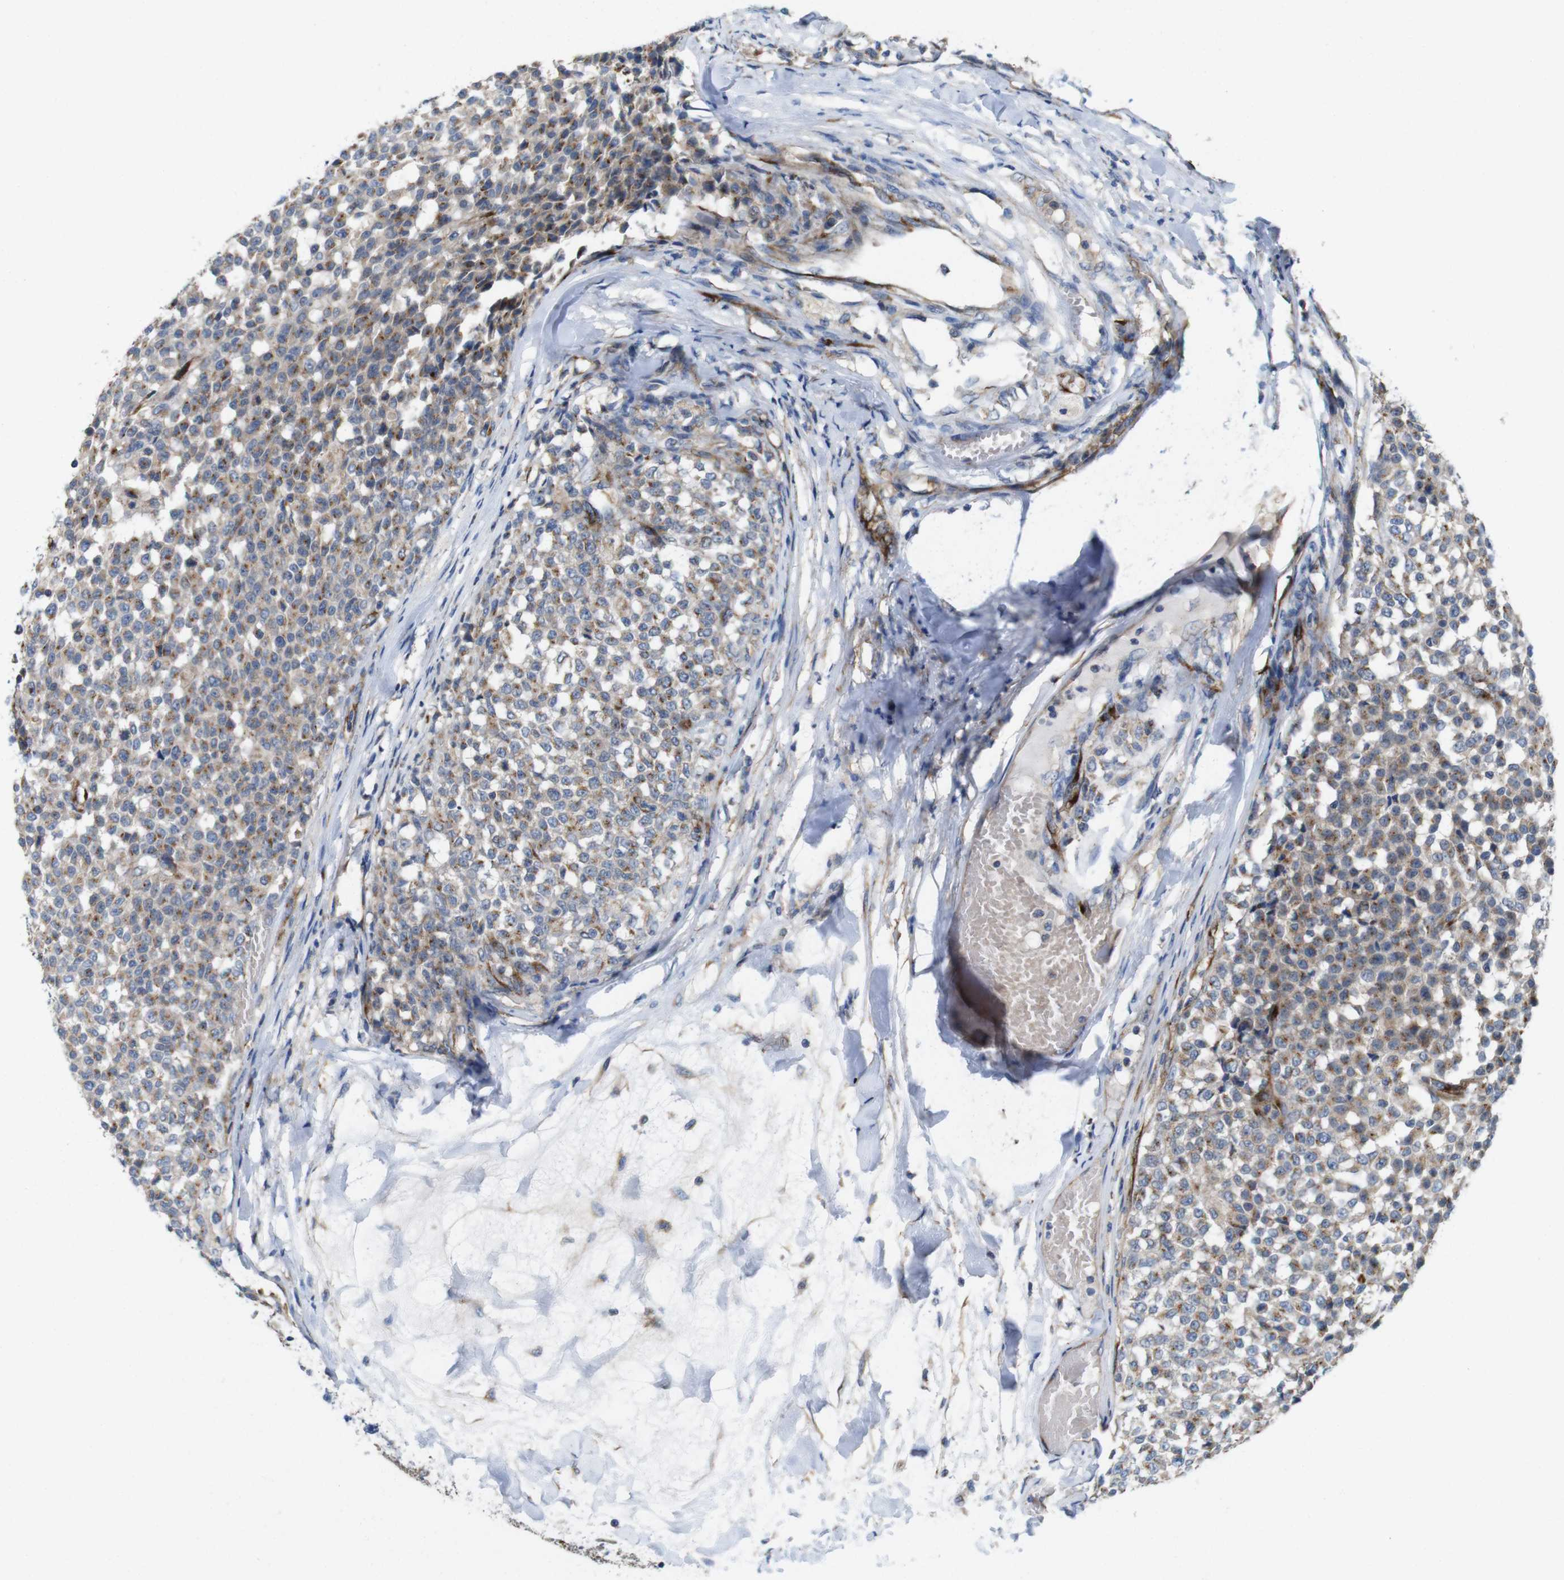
{"staining": {"intensity": "moderate", "quantity": ">75%", "location": "cytoplasmic/membranous"}, "tissue": "testis cancer", "cell_type": "Tumor cells", "image_type": "cancer", "snomed": [{"axis": "morphology", "description": "Seminoma, NOS"}, {"axis": "topography", "description": "Testis"}], "caption": "Immunohistochemistry (IHC) micrograph of testis seminoma stained for a protein (brown), which displays medium levels of moderate cytoplasmic/membranous expression in approximately >75% of tumor cells.", "gene": "EFCAB14", "patient": {"sex": "male", "age": 59}}